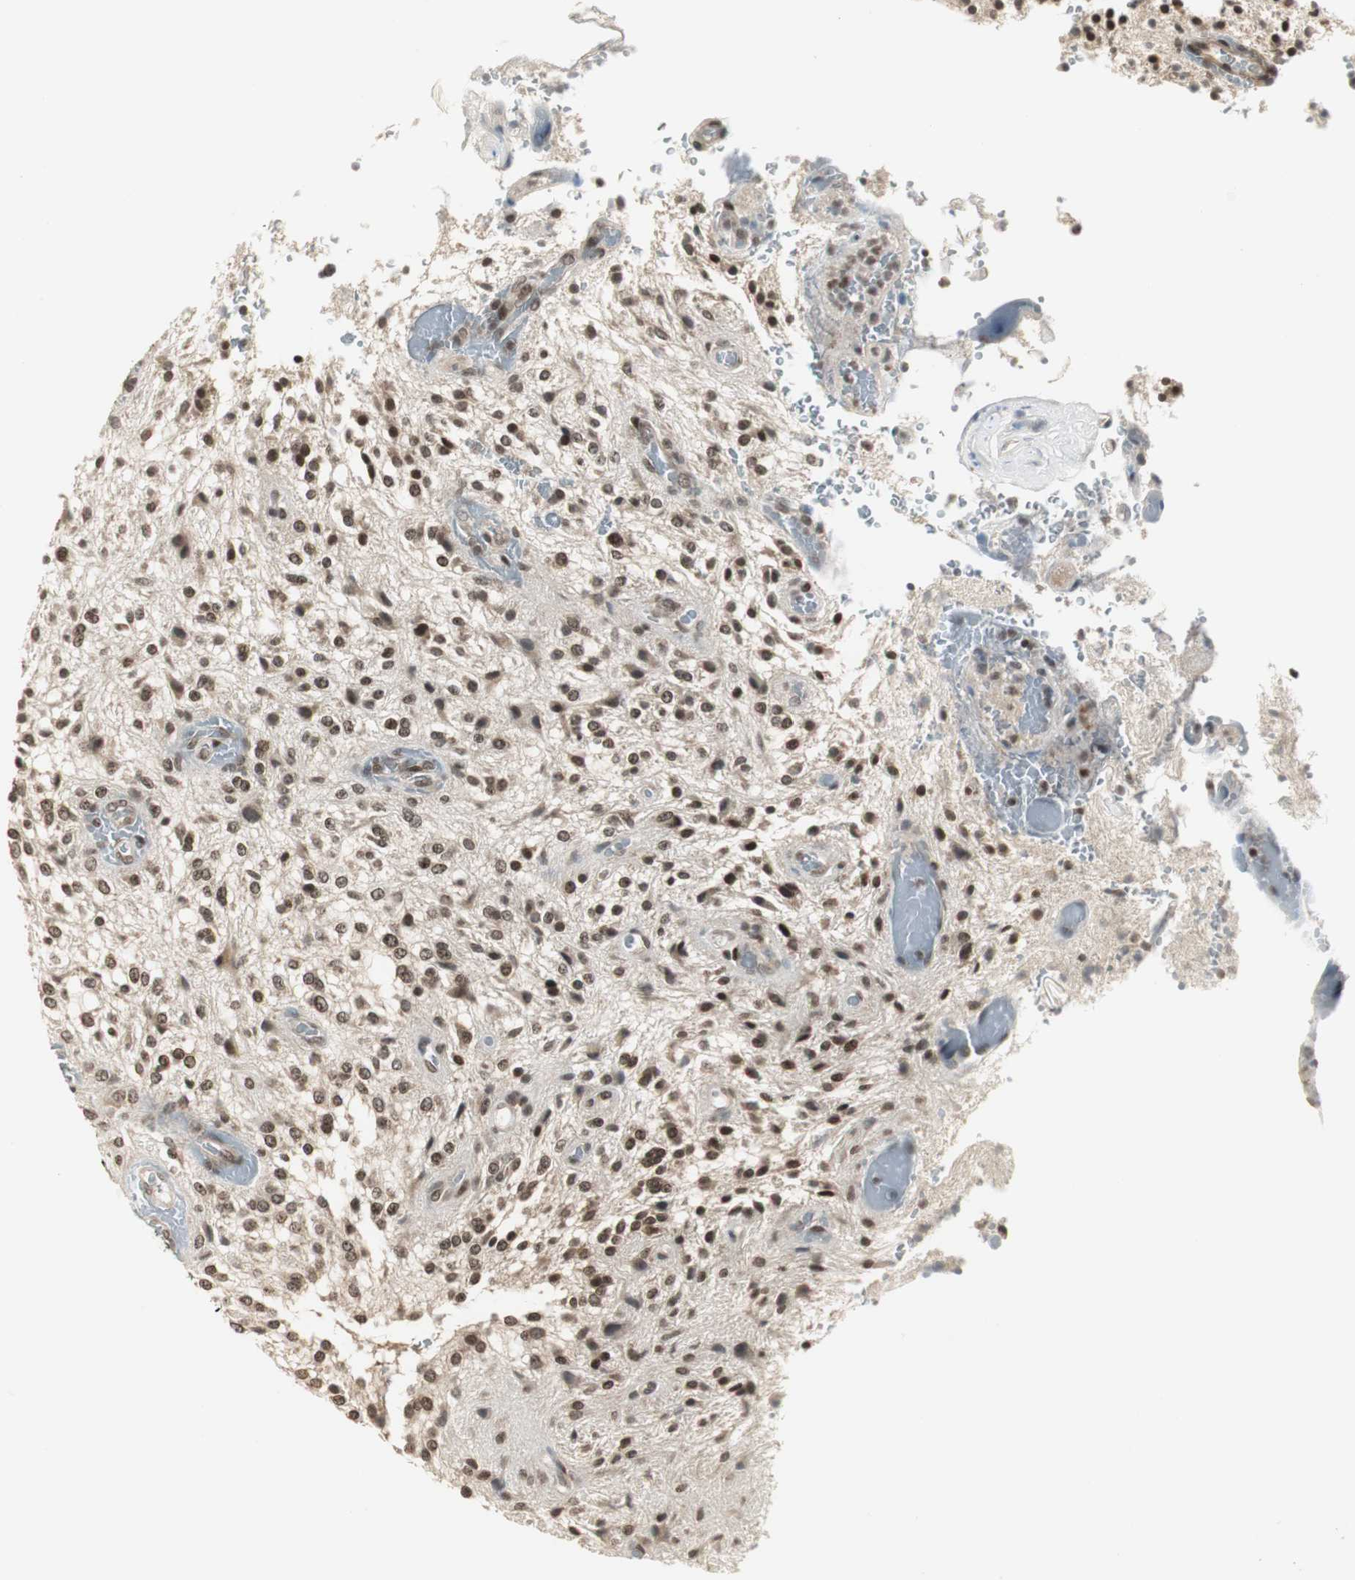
{"staining": {"intensity": "moderate", "quantity": ">75%", "location": "nuclear"}, "tissue": "glioma", "cell_type": "Tumor cells", "image_type": "cancer", "snomed": [{"axis": "morphology", "description": "Glioma, malignant, NOS"}, {"axis": "topography", "description": "Cerebellum"}], "caption": "Glioma (malignant) tissue demonstrates moderate nuclear positivity in approximately >75% of tumor cells, visualized by immunohistochemistry.", "gene": "MPG", "patient": {"sex": "female", "age": 10}}